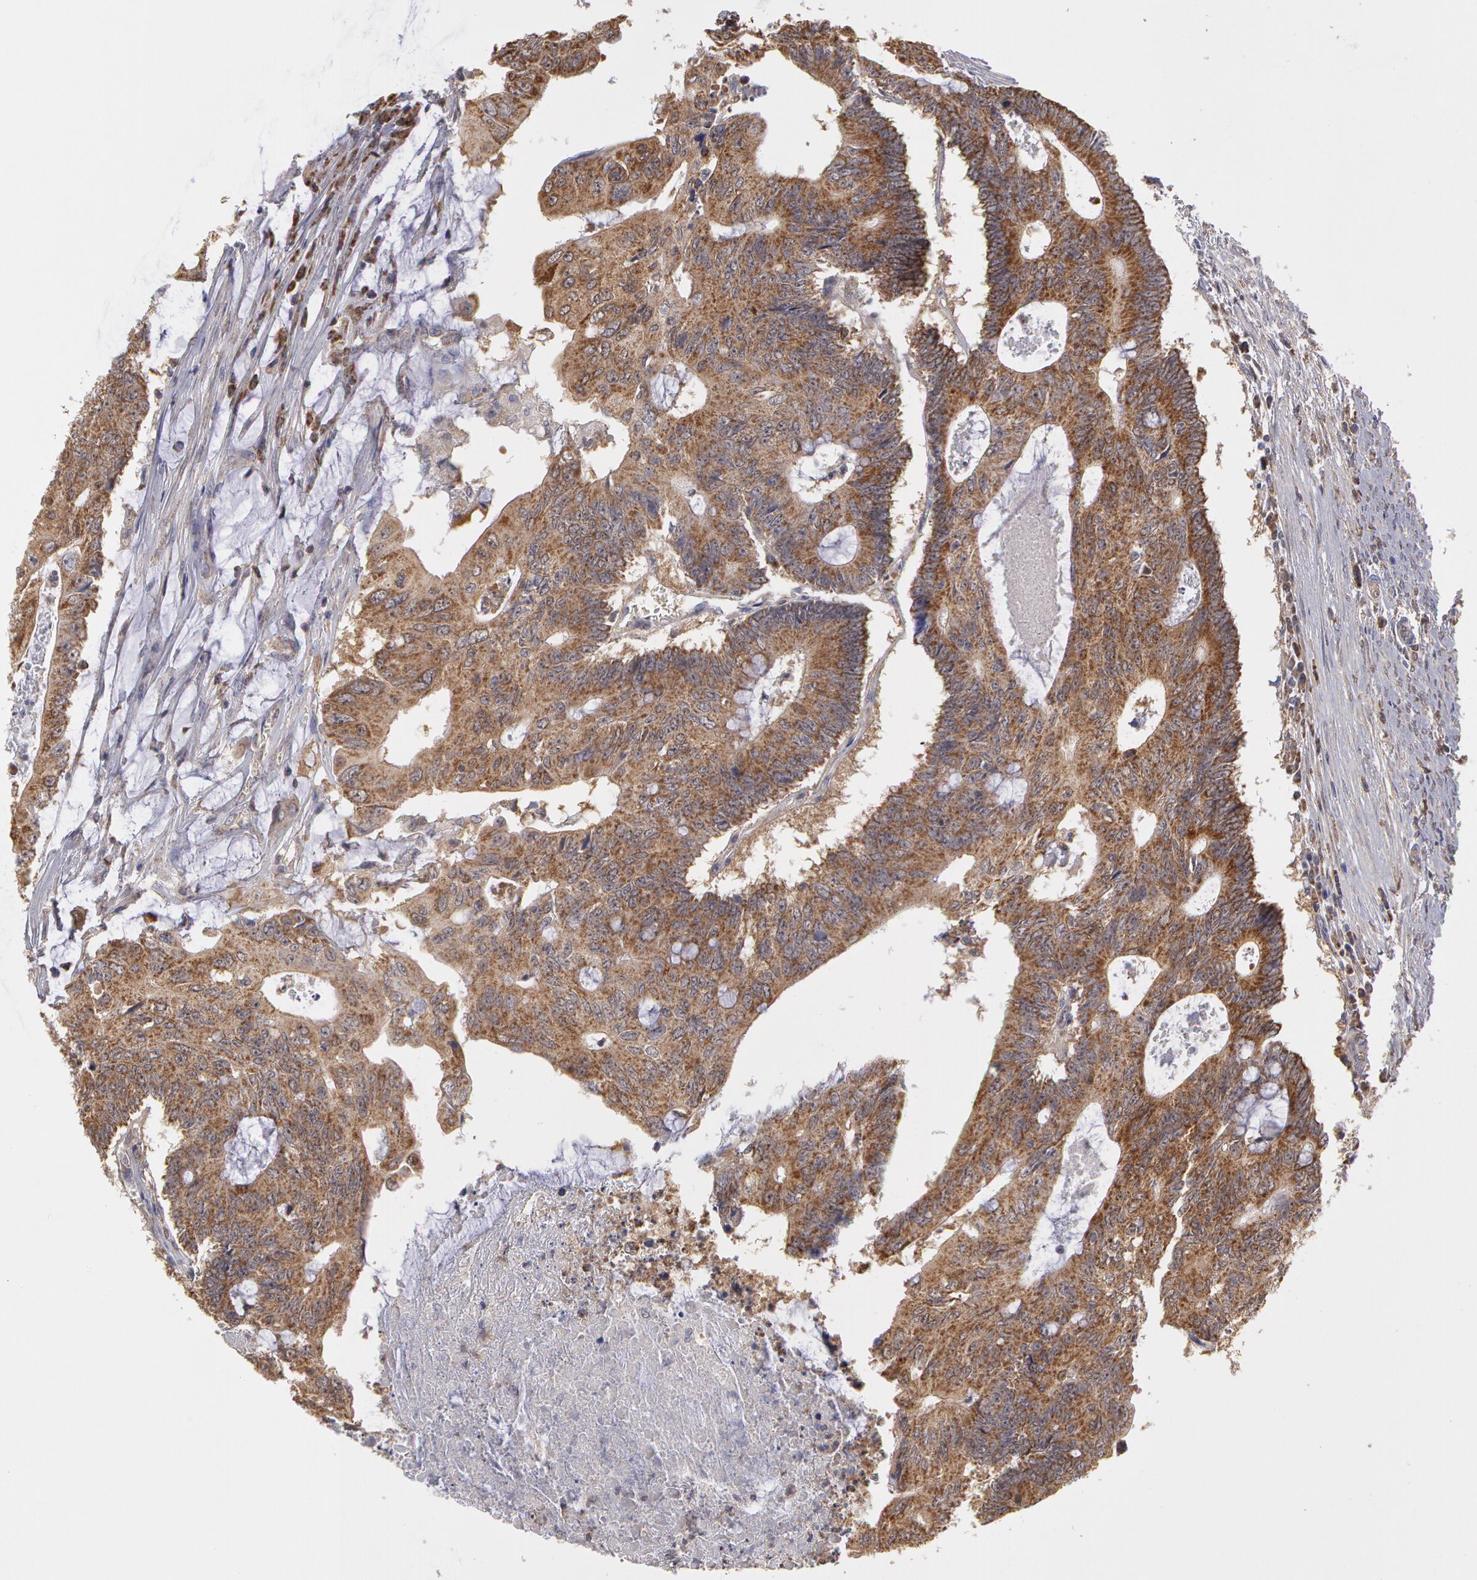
{"staining": {"intensity": "moderate", "quantity": ">75%", "location": "cytoplasmic/membranous"}, "tissue": "colorectal cancer", "cell_type": "Tumor cells", "image_type": "cancer", "snomed": [{"axis": "morphology", "description": "Adenocarcinoma, NOS"}, {"axis": "topography", "description": "Colon"}], "caption": "This is a micrograph of immunohistochemistry (IHC) staining of adenocarcinoma (colorectal), which shows moderate staining in the cytoplasmic/membranous of tumor cells.", "gene": "MPST", "patient": {"sex": "male", "age": 65}}